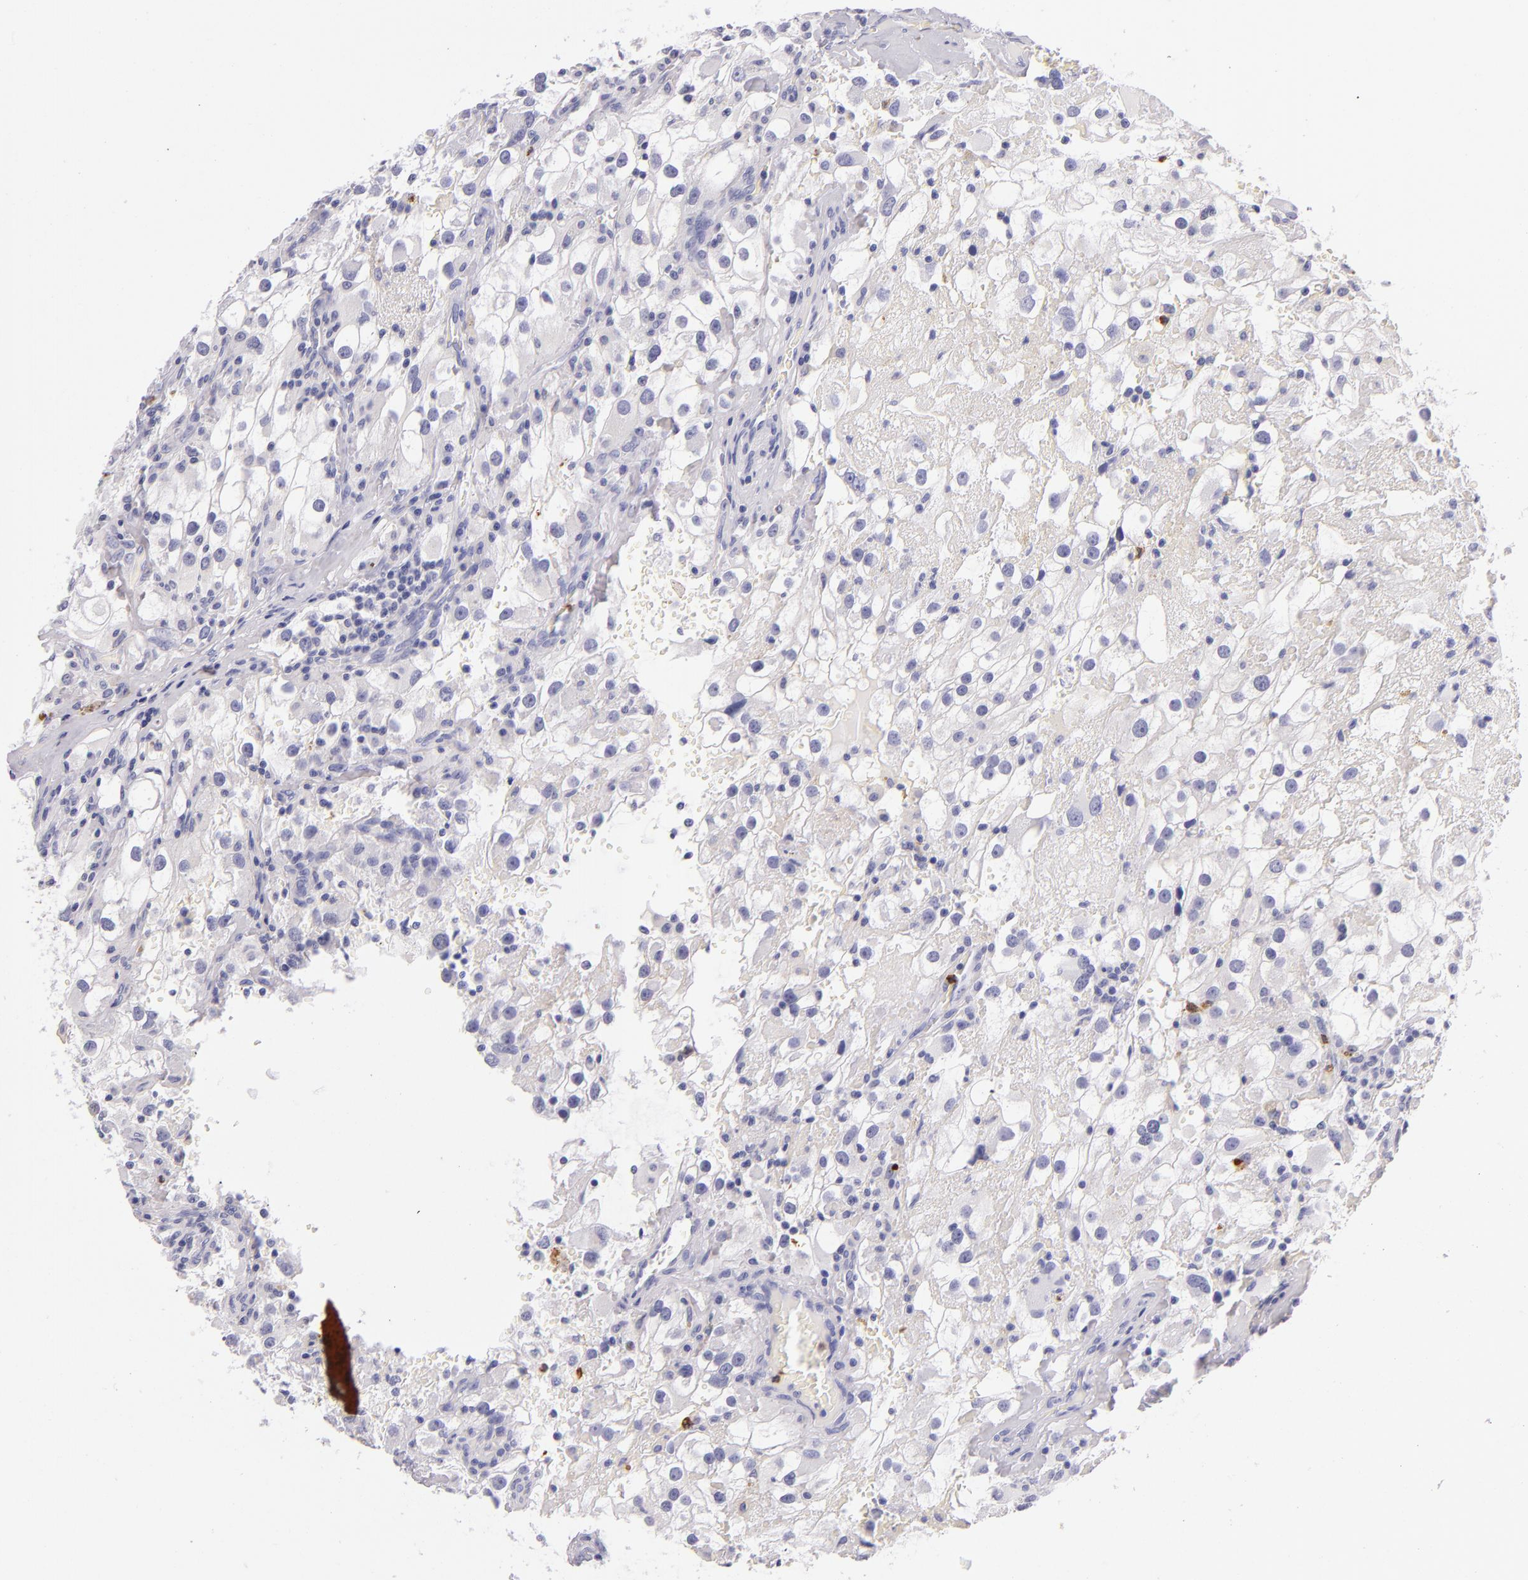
{"staining": {"intensity": "negative", "quantity": "none", "location": "none"}, "tissue": "renal cancer", "cell_type": "Tumor cells", "image_type": "cancer", "snomed": [{"axis": "morphology", "description": "Adenocarcinoma, NOS"}, {"axis": "topography", "description": "Kidney"}], "caption": "Renal cancer stained for a protein using immunohistochemistry shows no positivity tumor cells.", "gene": "CDH3", "patient": {"sex": "female", "age": 52}}